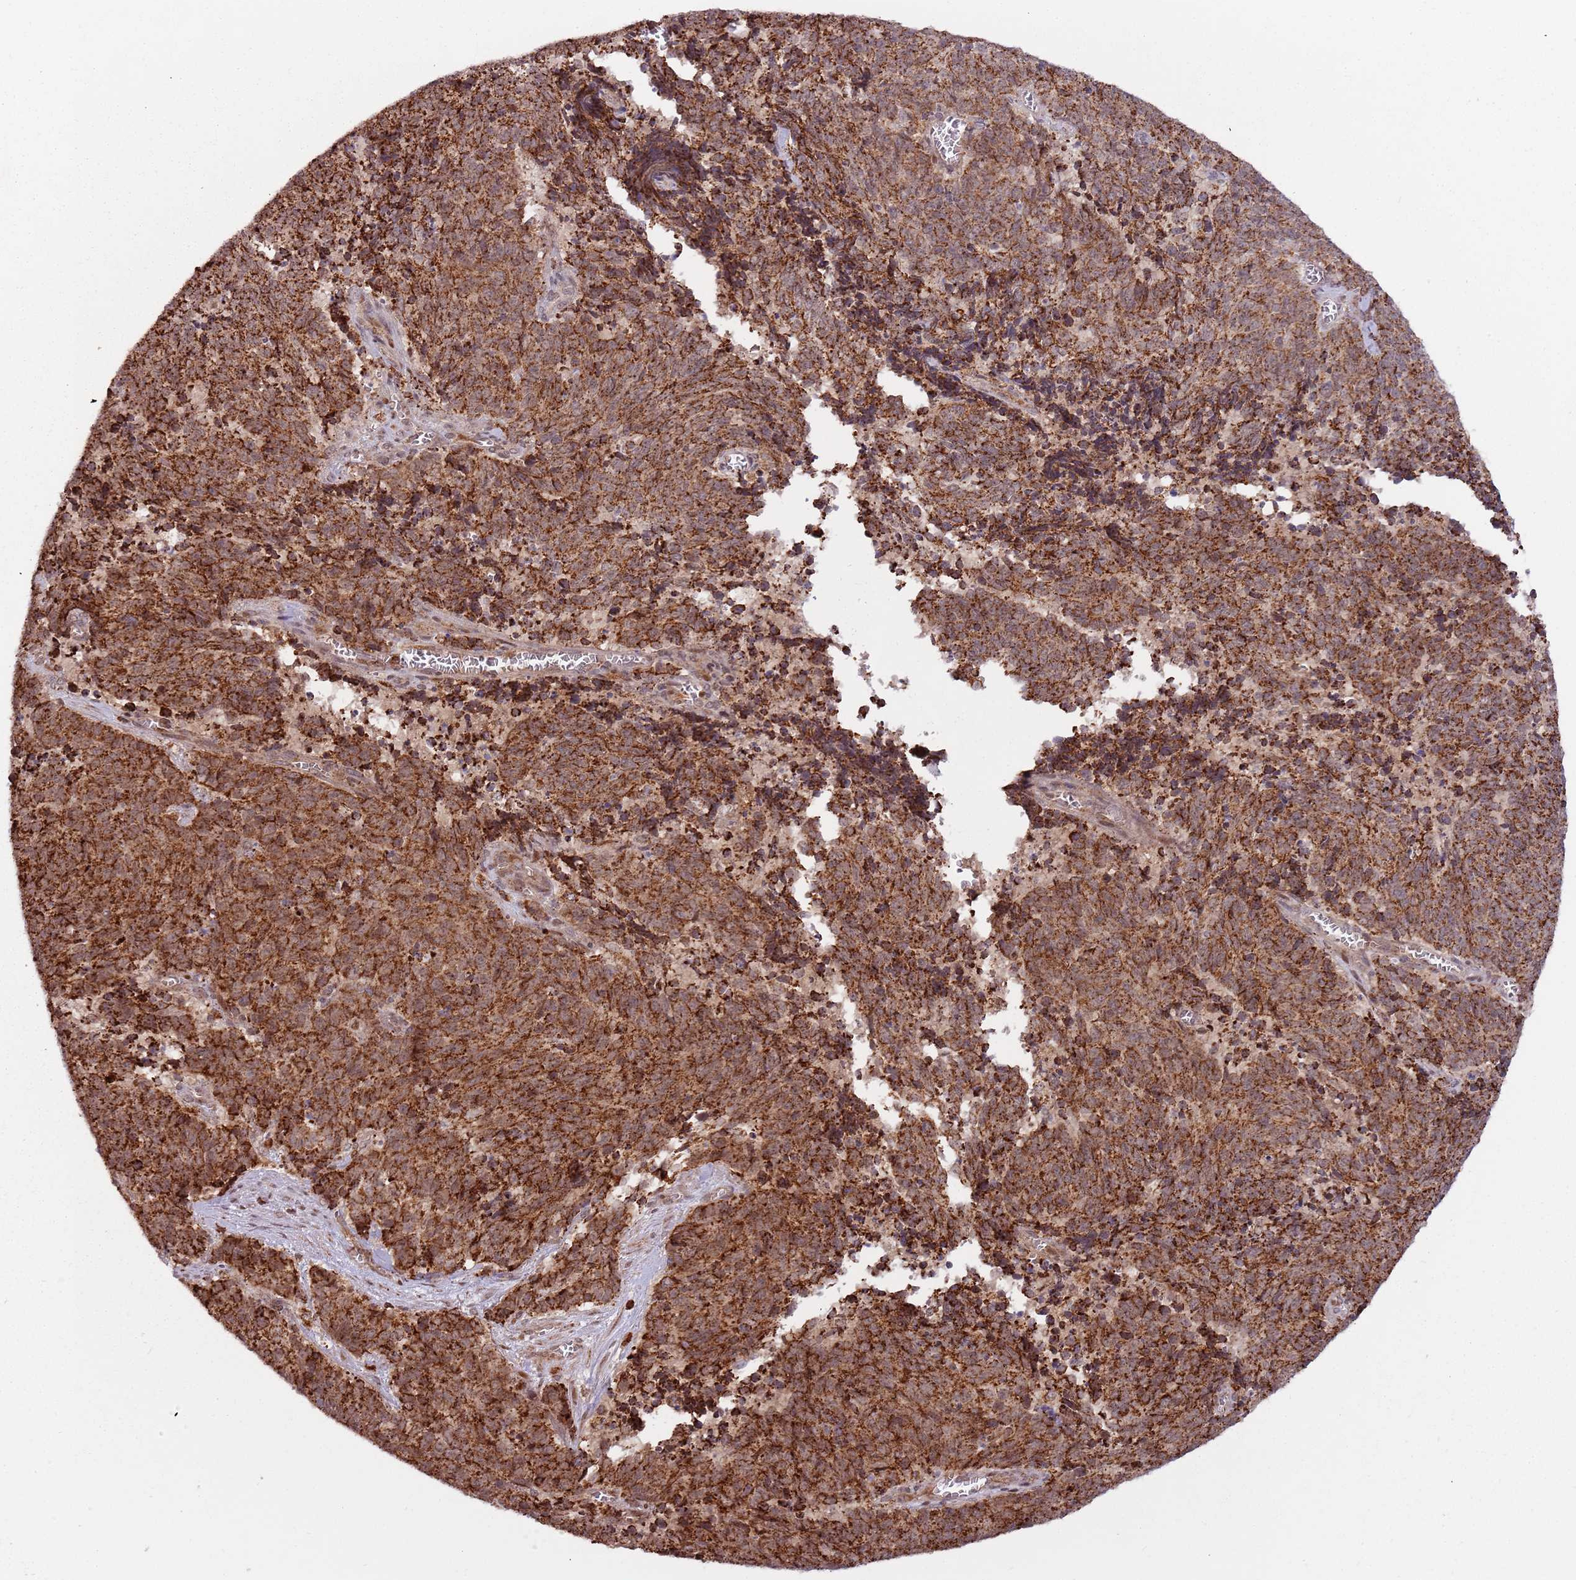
{"staining": {"intensity": "strong", "quantity": ">75%", "location": "cytoplasmic/membranous"}, "tissue": "cervical cancer", "cell_type": "Tumor cells", "image_type": "cancer", "snomed": [{"axis": "morphology", "description": "Squamous cell carcinoma, NOS"}, {"axis": "topography", "description": "Cervix"}], "caption": "Squamous cell carcinoma (cervical) tissue demonstrates strong cytoplasmic/membranous positivity in about >75% of tumor cells", "gene": "ULK3", "patient": {"sex": "female", "age": 29}}